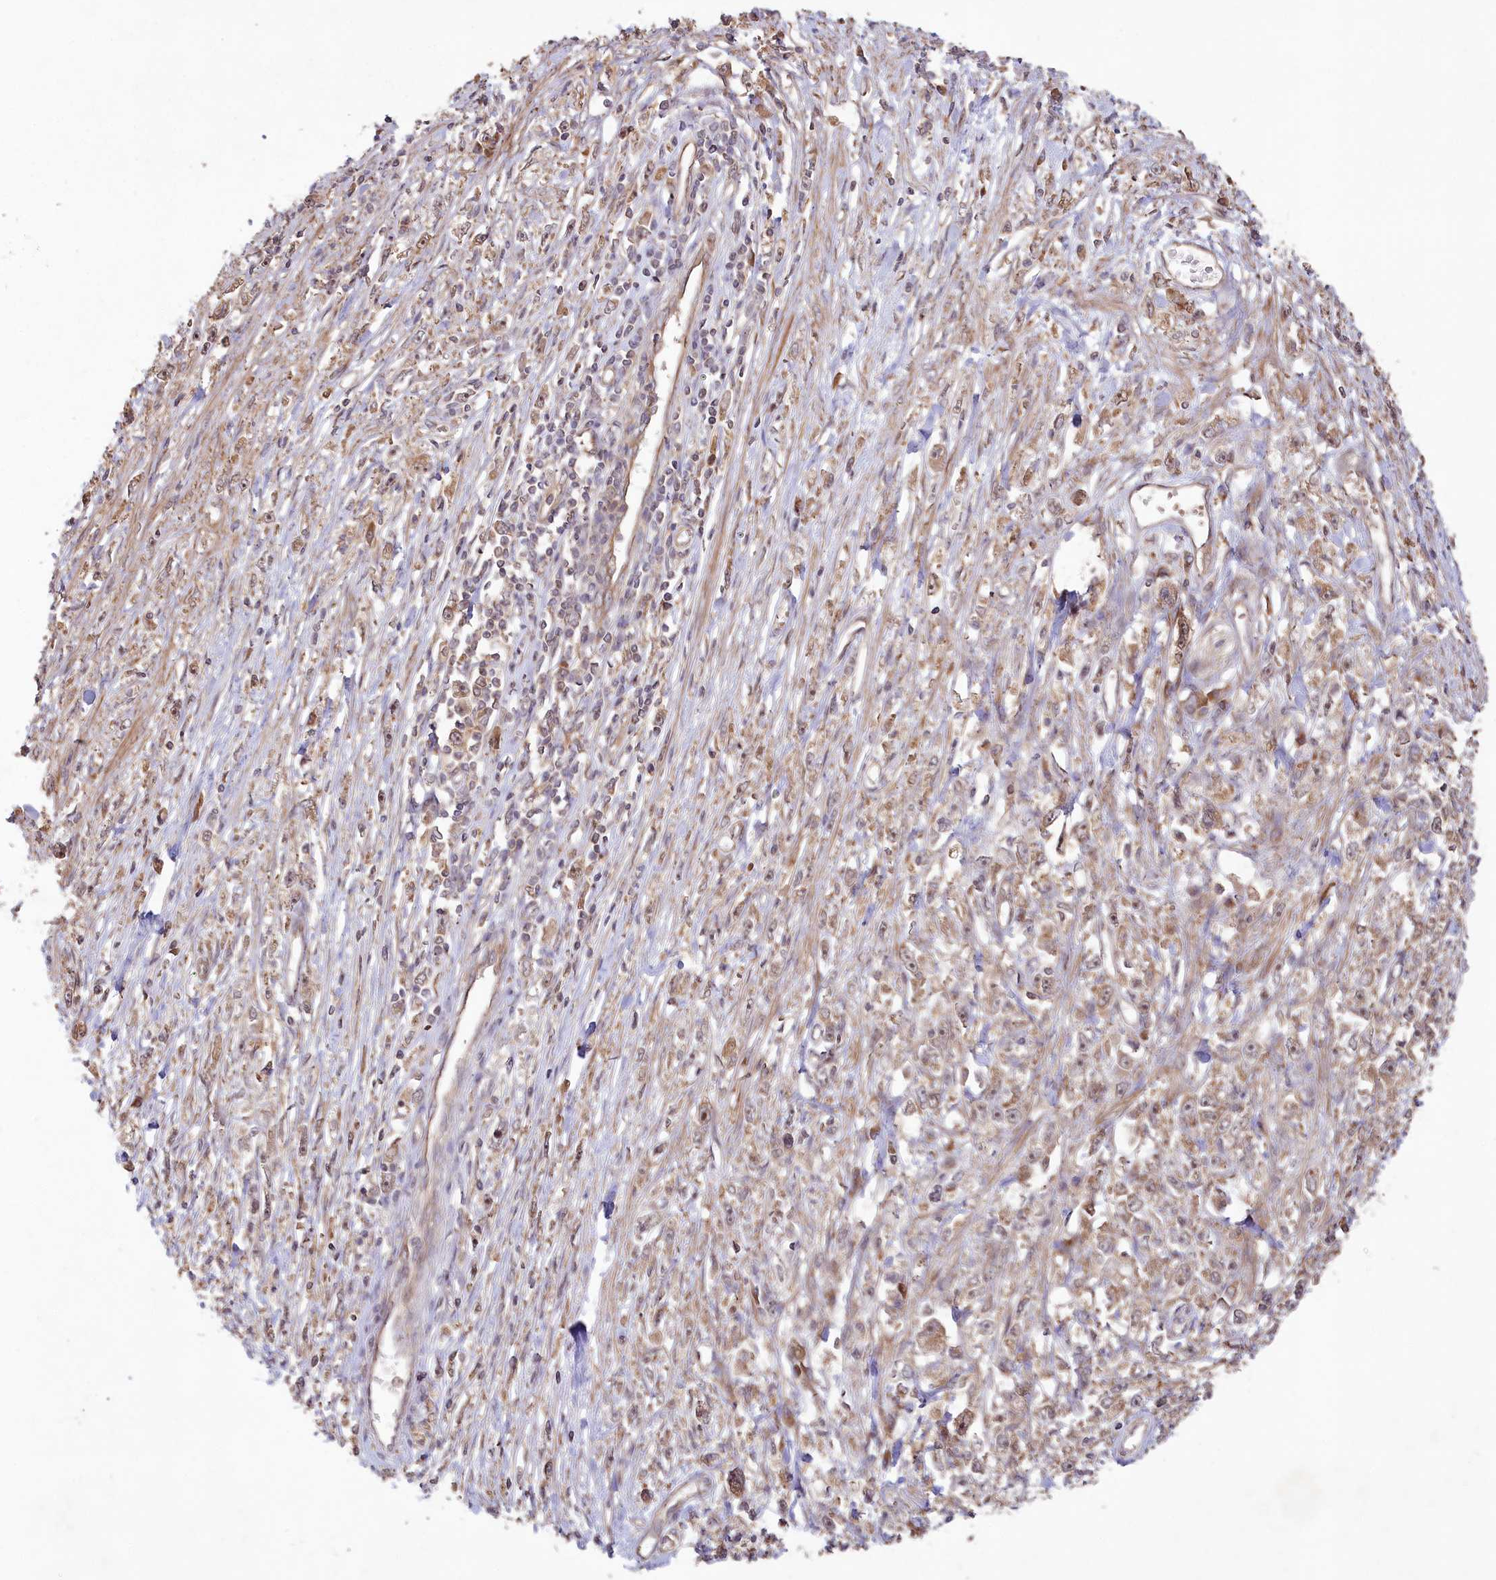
{"staining": {"intensity": "moderate", "quantity": ">75%", "location": "cytoplasmic/membranous"}, "tissue": "stomach cancer", "cell_type": "Tumor cells", "image_type": "cancer", "snomed": [{"axis": "morphology", "description": "Adenocarcinoma, NOS"}, {"axis": "topography", "description": "Stomach"}], "caption": "This is a micrograph of IHC staining of adenocarcinoma (stomach), which shows moderate positivity in the cytoplasmic/membranous of tumor cells.", "gene": "TBCA", "patient": {"sex": "female", "age": 59}}